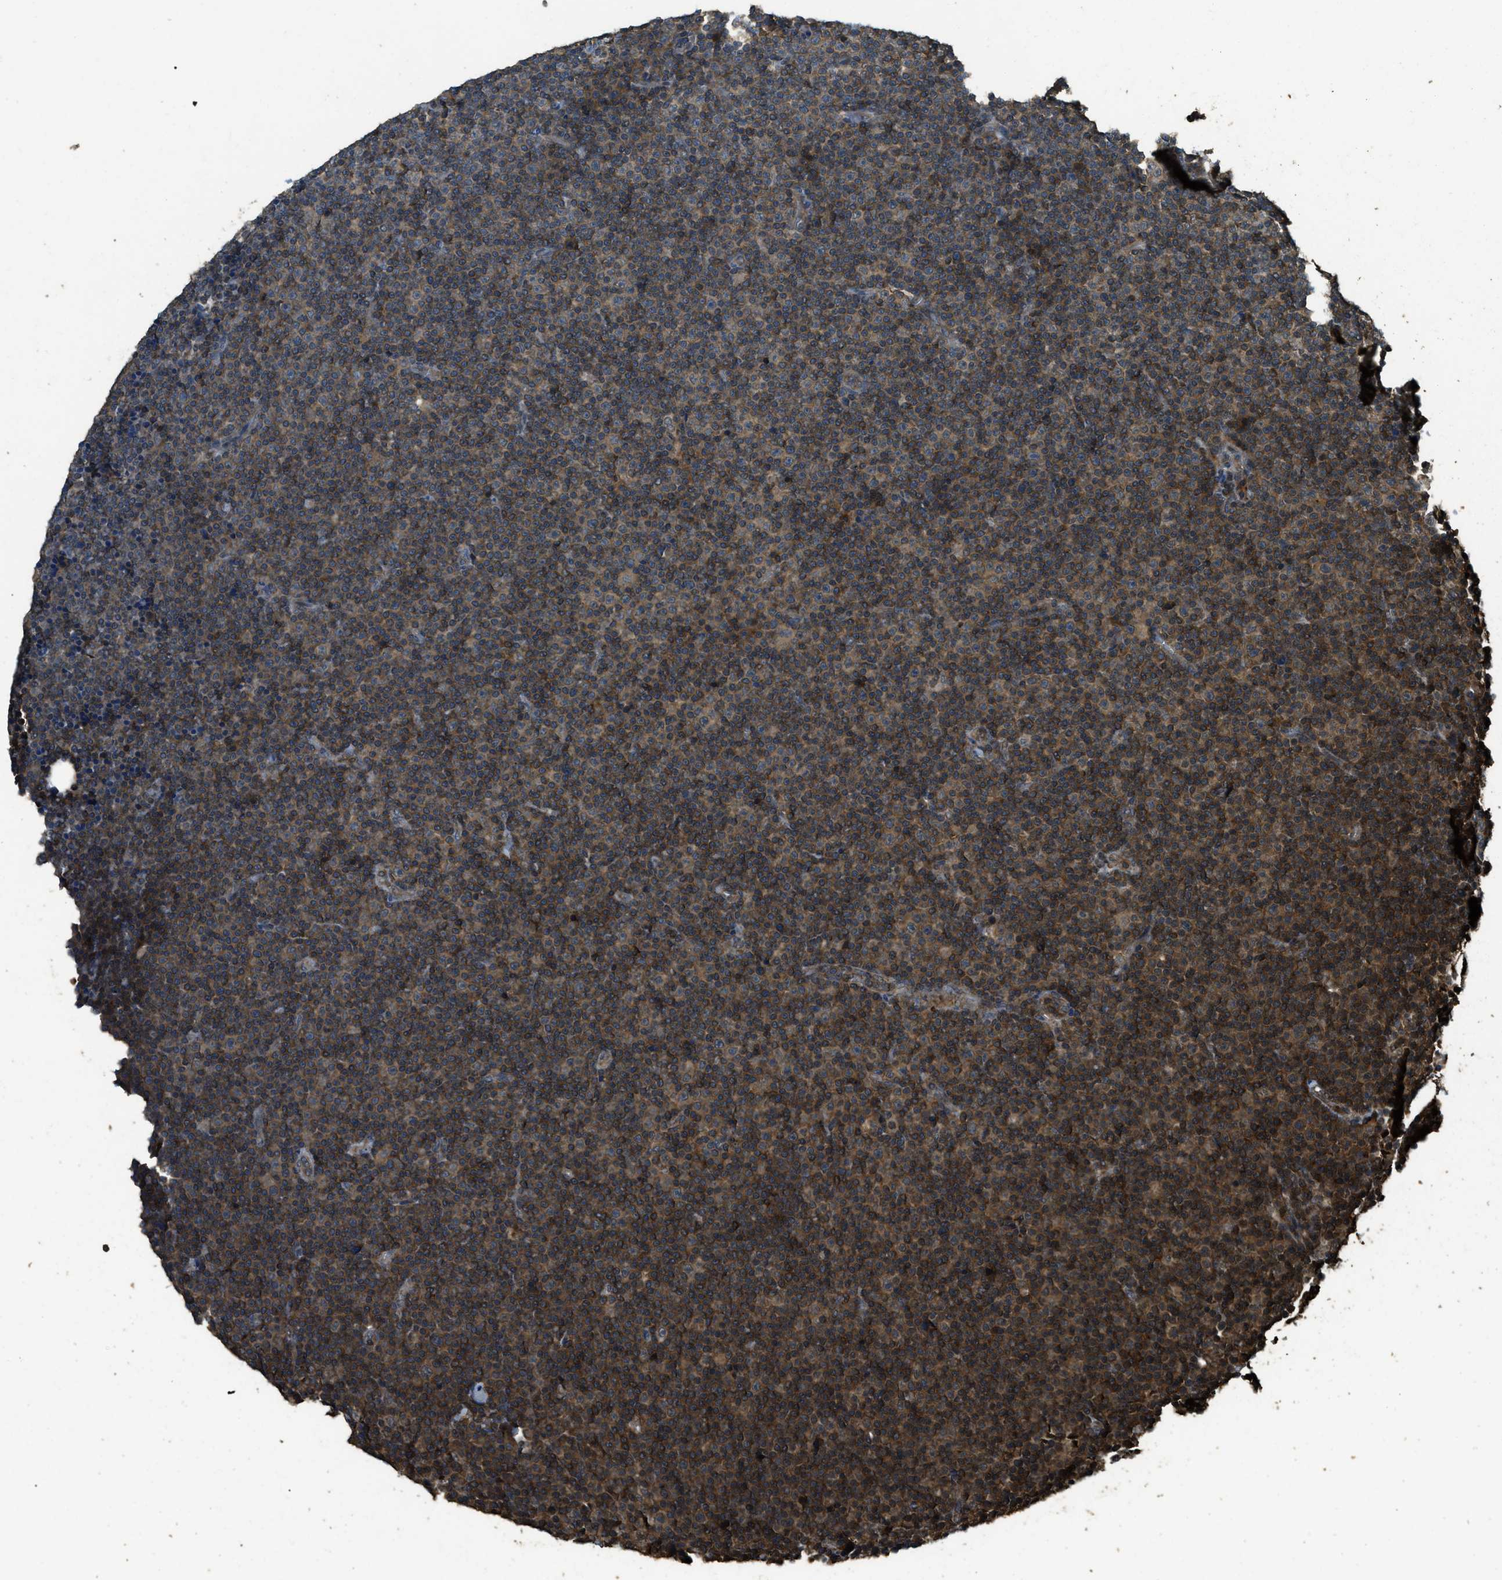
{"staining": {"intensity": "moderate", "quantity": ">75%", "location": "cytoplasmic/membranous"}, "tissue": "lymphoma", "cell_type": "Tumor cells", "image_type": "cancer", "snomed": [{"axis": "morphology", "description": "Malignant lymphoma, non-Hodgkin's type, Low grade"}, {"axis": "topography", "description": "Lymph node"}], "caption": "A brown stain labels moderate cytoplasmic/membranous positivity of a protein in low-grade malignant lymphoma, non-Hodgkin's type tumor cells.", "gene": "PPP6R3", "patient": {"sex": "female", "age": 67}}